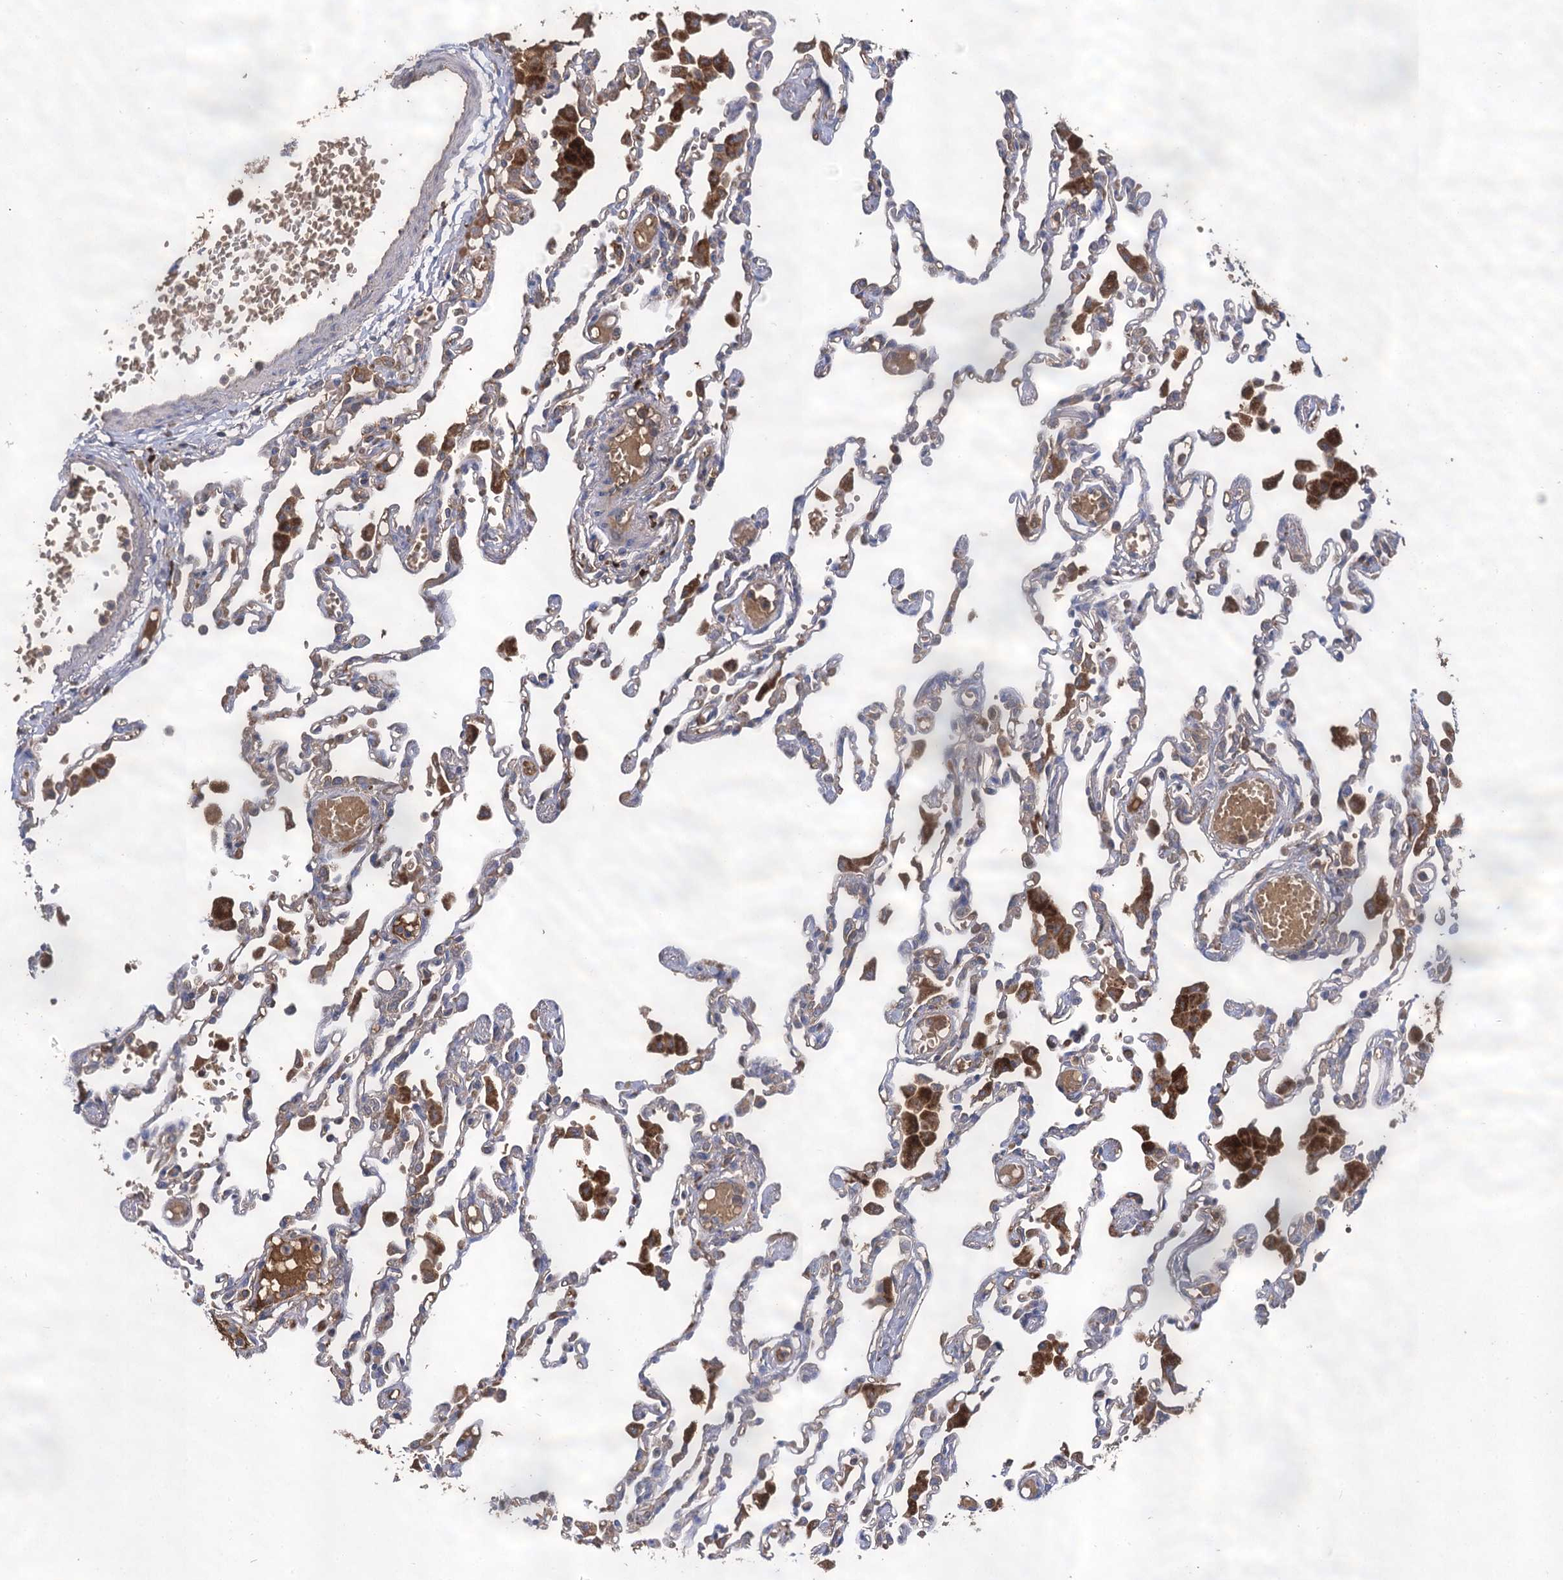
{"staining": {"intensity": "weak", "quantity": "<25%", "location": "cytoplasmic/membranous"}, "tissue": "lung", "cell_type": "Alveolar cells", "image_type": "normal", "snomed": [{"axis": "morphology", "description": "Normal tissue, NOS"}, {"axis": "topography", "description": "Bronchus"}, {"axis": "topography", "description": "Lung"}], "caption": "DAB (3,3'-diaminobenzidine) immunohistochemical staining of benign lung shows no significant staining in alveolar cells. The staining was performed using DAB (3,3'-diaminobenzidine) to visualize the protein expression in brown, while the nuclei were stained in blue with hematoxylin (Magnification: 20x).", "gene": "USP50", "patient": {"sex": "female", "age": 49}}